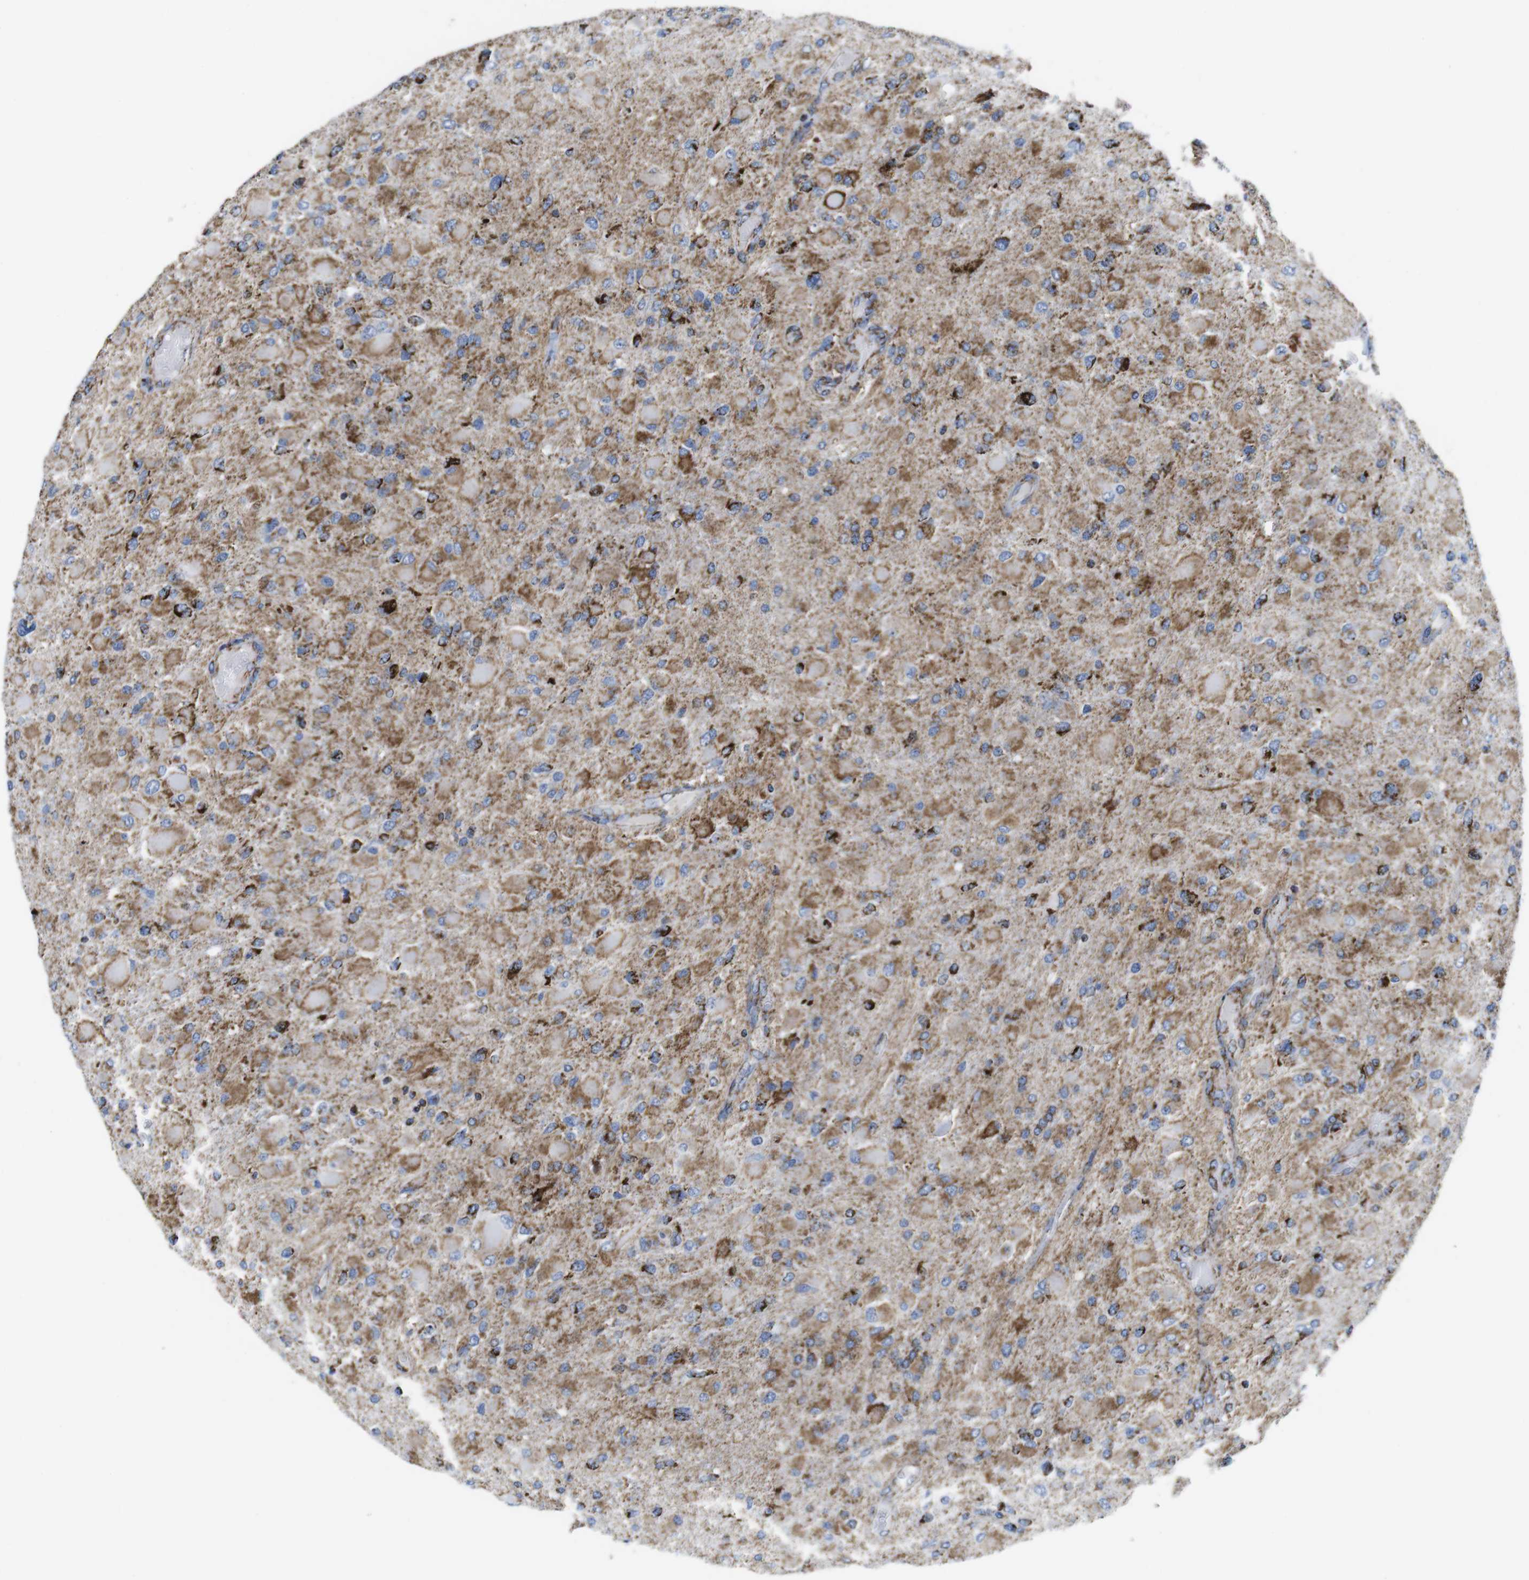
{"staining": {"intensity": "moderate", "quantity": ">75%", "location": "cytoplasmic/membranous"}, "tissue": "glioma", "cell_type": "Tumor cells", "image_type": "cancer", "snomed": [{"axis": "morphology", "description": "Glioma, malignant, High grade"}, {"axis": "topography", "description": "Cerebral cortex"}], "caption": "Immunohistochemical staining of human malignant high-grade glioma demonstrates moderate cytoplasmic/membranous protein positivity in about >75% of tumor cells.", "gene": "ATP5PO", "patient": {"sex": "female", "age": 36}}